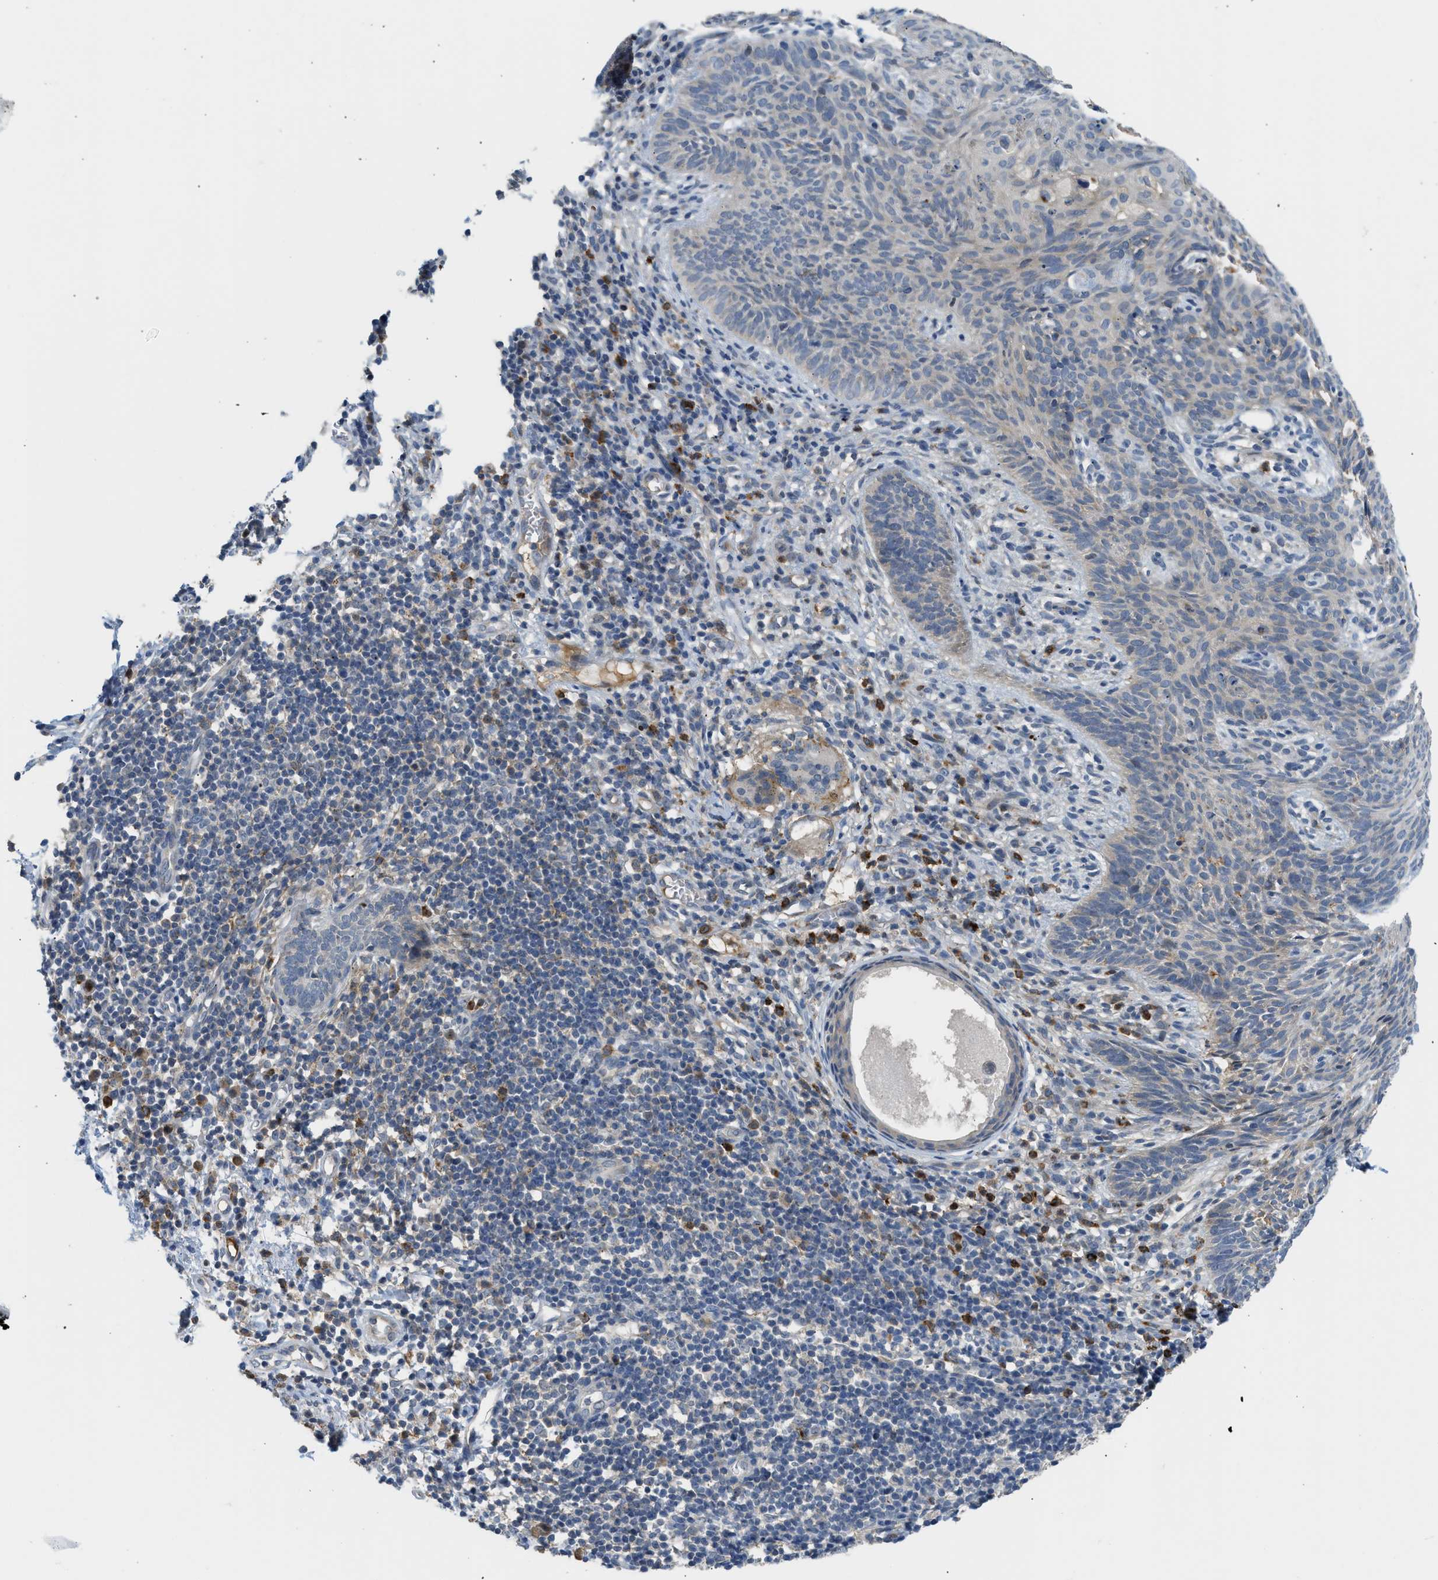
{"staining": {"intensity": "weak", "quantity": "25%-75%", "location": "cytoplasmic/membranous"}, "tissue": "skin cancer", "cell_type": "Tumor cells", "image_type": "cancer", "snomed": [{"axis": "morphology", "description": "Basal cell carcinoma"}, {"axis": "topography", "description": "Skin"}], "caption": "Human skin cancer (basal cell carcinoma) stained for a protein (brown) demonstrates weak cytoplasmic/membranous positive positivity in about 25%-75% of tumor cells.", "gene": "RHBDF2", "patient": {"sex": "male", "age": 60}}